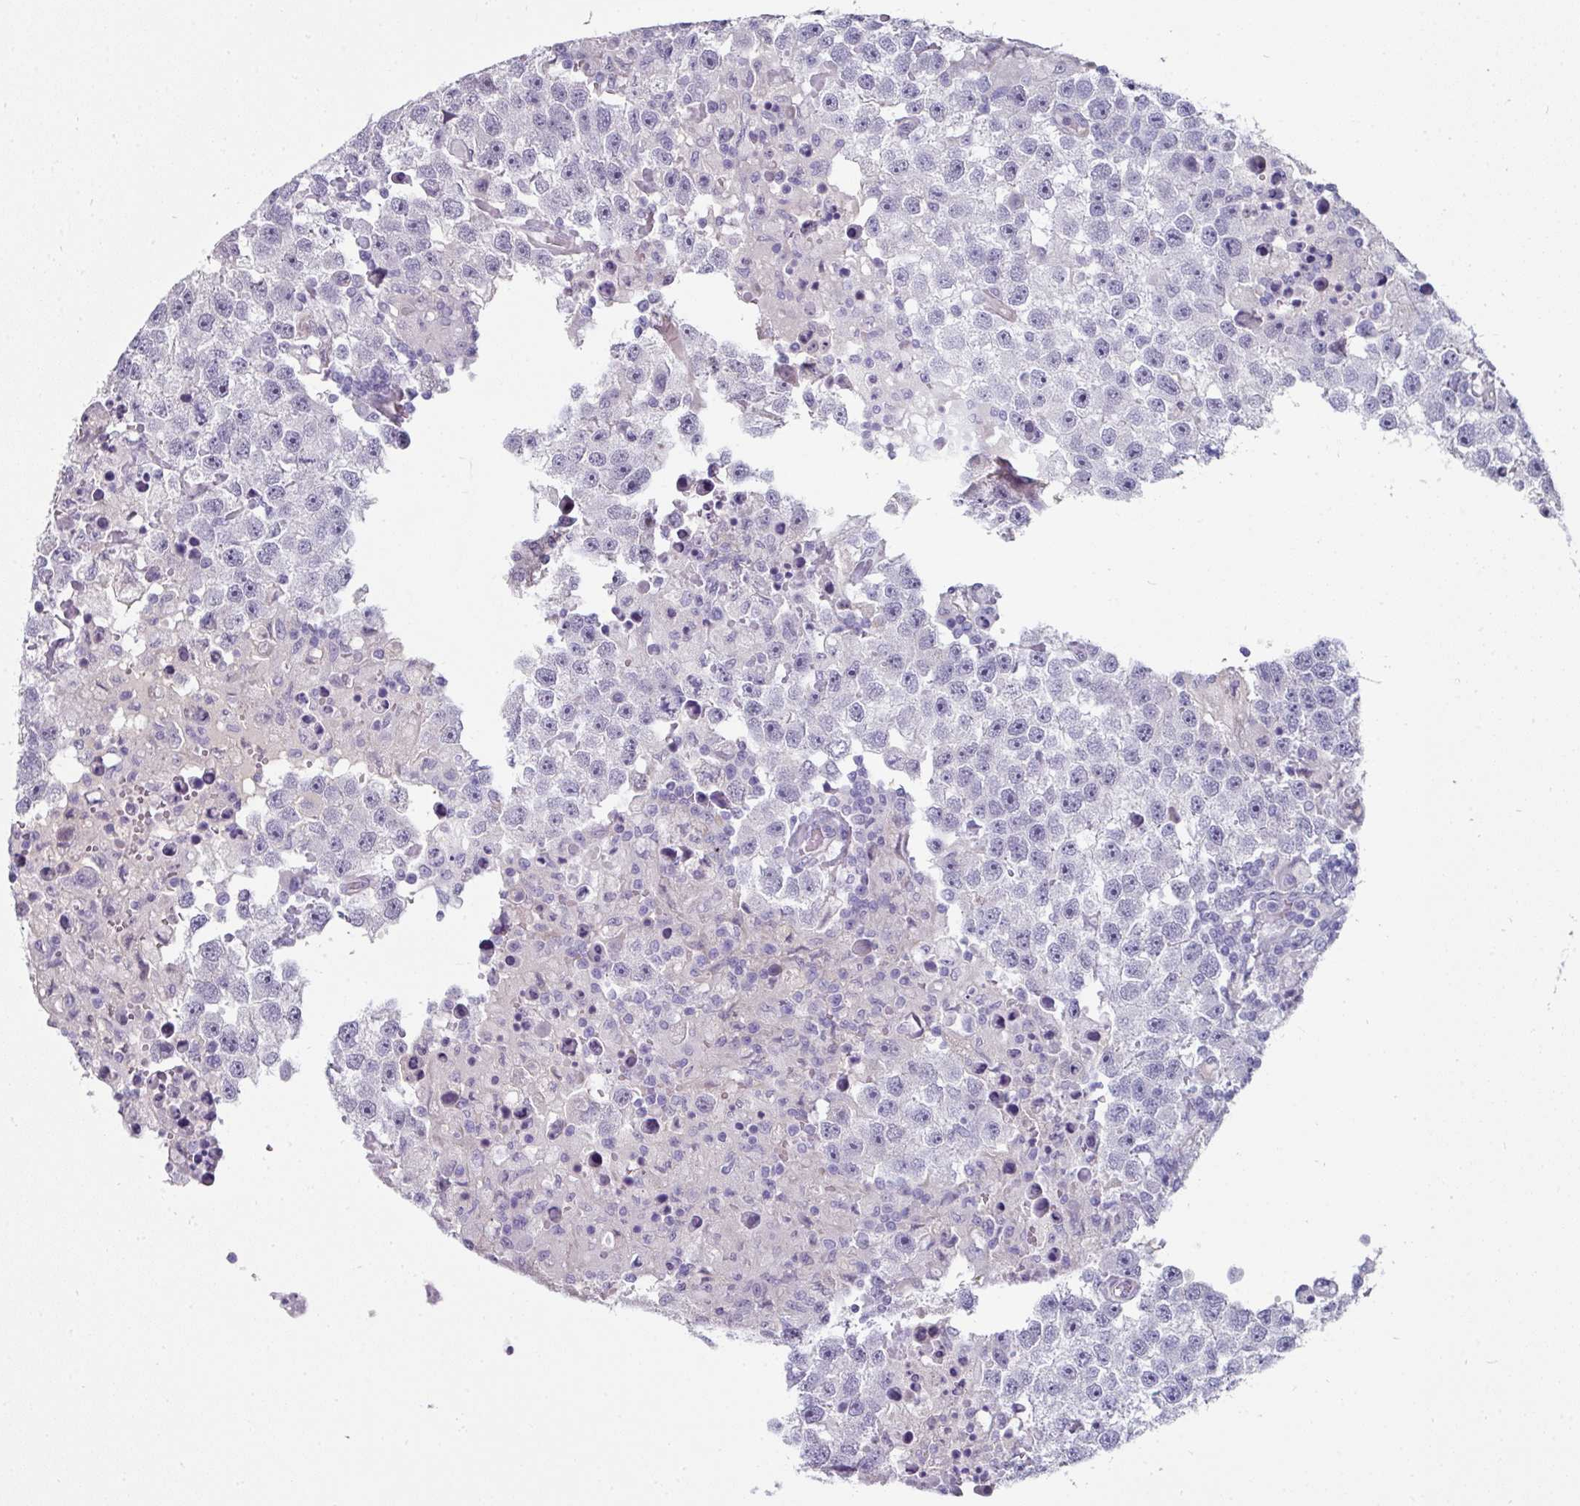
{"staining": {"intensity": "negative", "quantity": "none", "location": "none"}, "tissue": "testis cancer", "cell_type": "Tumor cells", "image_type": "cancer", "snomed": [{"axis": "morphology", "description": "Carcinoma, Embryonal, NOS"}, {"axis": "topography", "description": "Testis"}], "caption": "Immunohistochemistry histopathology image of neoplastic tissue: testis embryonal carcinoma stained with DAB displays no significant protein expression in tumor cells.", "gene": "EYA3", "patient": {"sex": "male", "age": 83}}